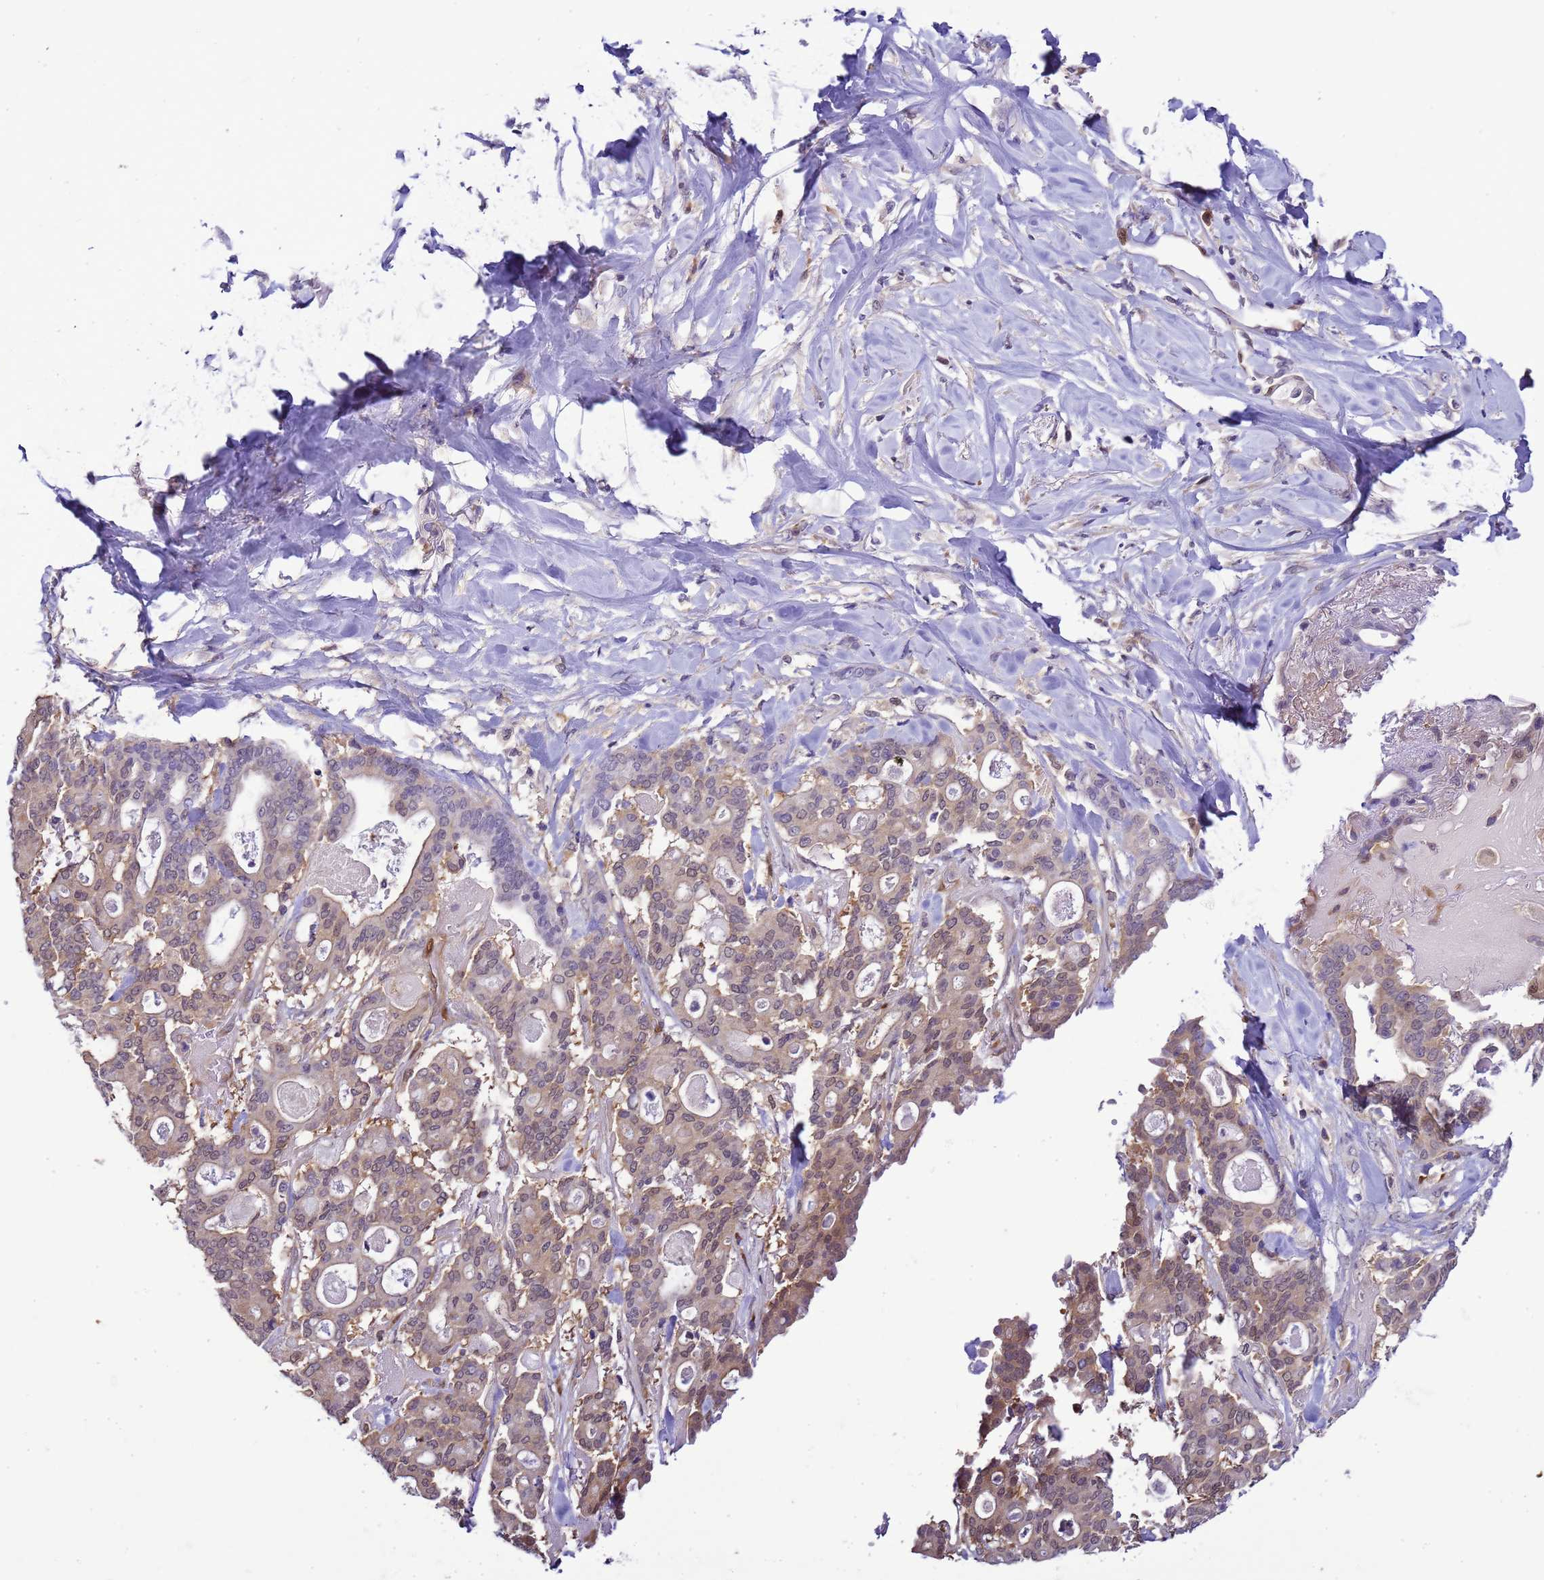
{"staining": {"intensity": "weak", "quantity": "25%-75%", "location": "cytoplasmic/membranous"}, "tissue": "pancreatic cancer", "cell_type": "Tumor cells", "image_type": "cancer", "snomed": [{"axis": "morphology", "description": "Adenocarcinoma, NOS"}, {"axis": "topography", "description": "Pancreas"}], "caption": "Approximately 25%-75% of tumor cells in pancreatic adenocarcinoma demonstrate weak cytoplasmic/membranous protein staining as visualized by brown immunohistochemical staining.", "gene": "DDI2", "patient": {"sex": "male", "age": 63}}